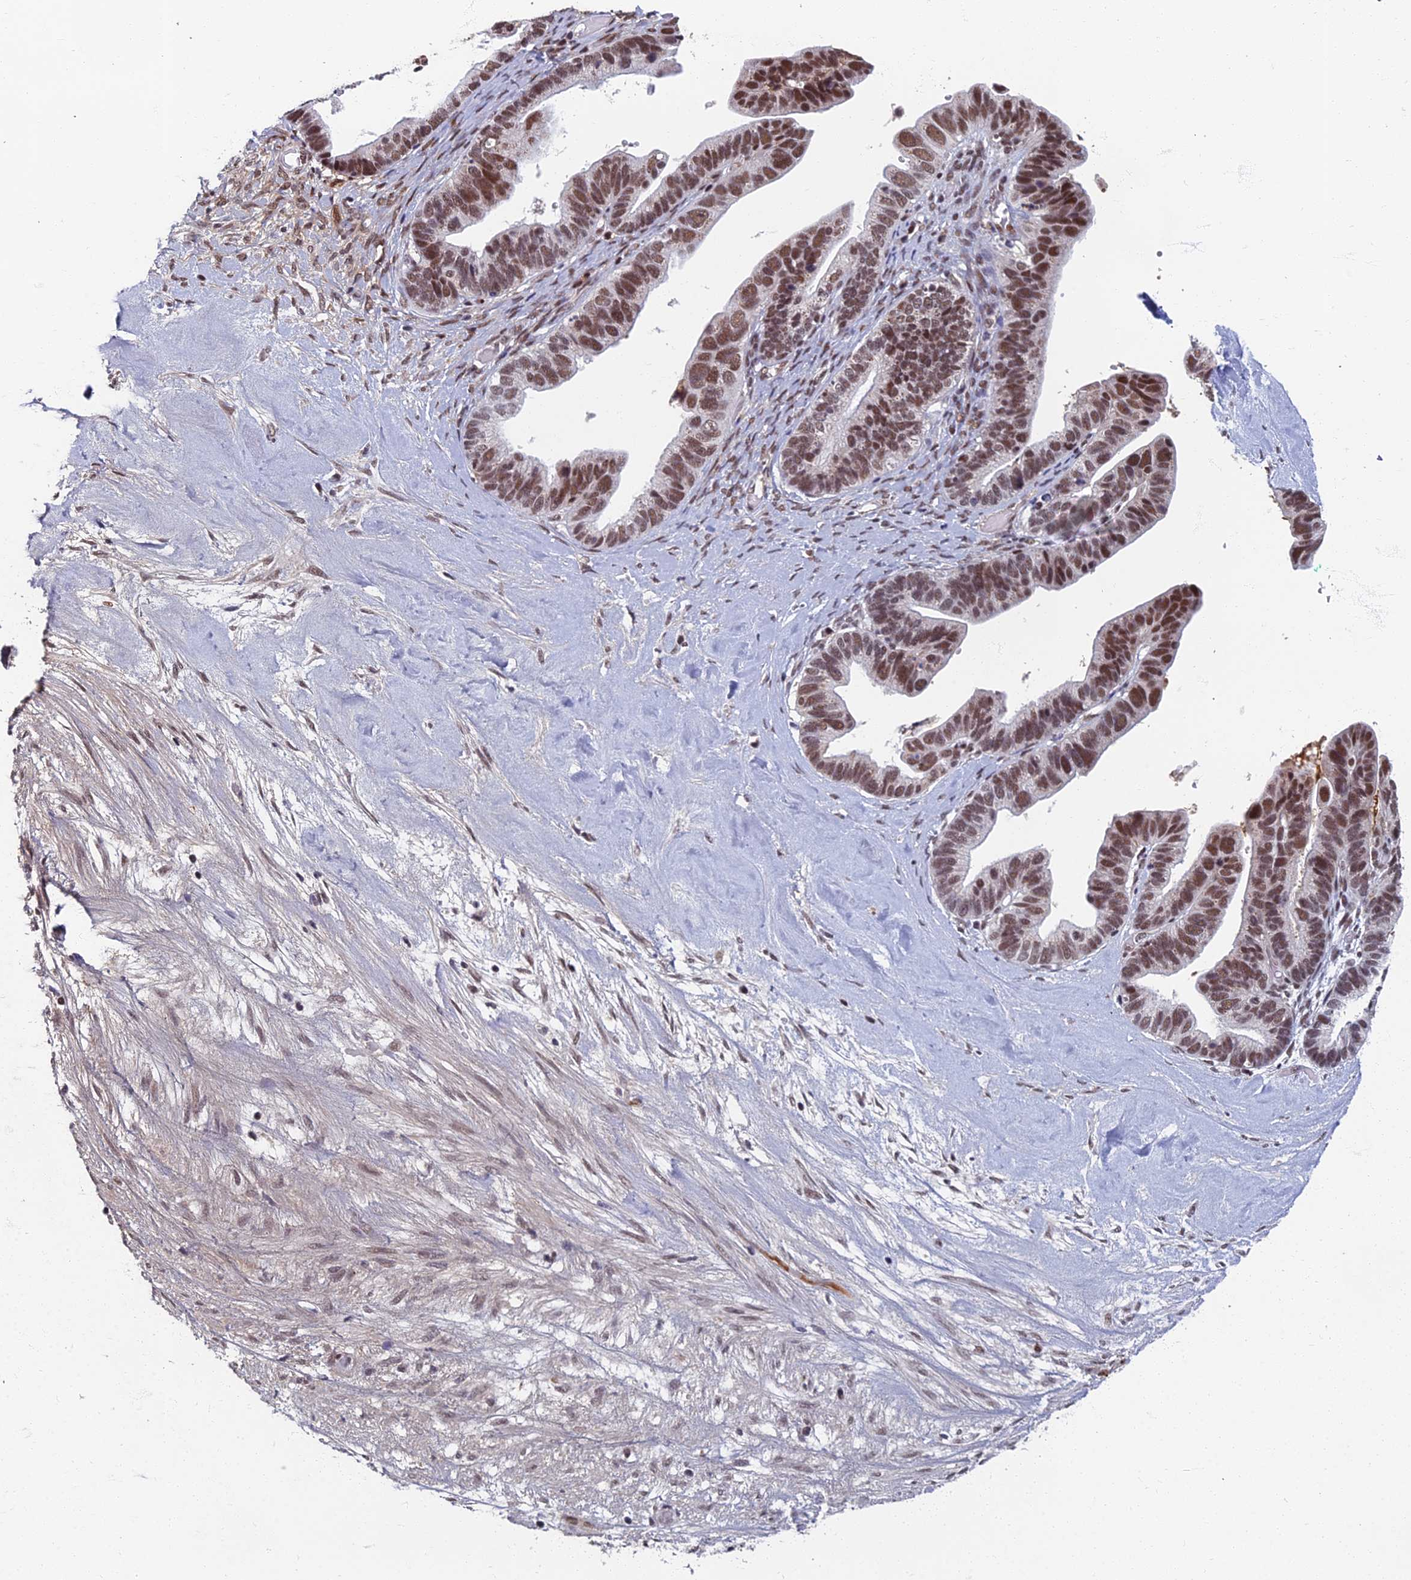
{"staining": {"intensity": "moderate", "quantity": ">75%", "location": "nuclear"}, "tissue": "ovarian cancer", "cell_type": "Tumor cells", "image_type": "cancer", "snomed": [{"axis": "morphology", "description": "Cystadenocarcinoma, serous, NOS"}, {"axis": "topography", "description": "Ovary"}], "caption": "The micrograph displays a brown stain indicating the presence of a protein in the nuclear of tumor cells in ovarian cancer (serous cystadenocarcinoma).", "gene": "TAF13", "patient": {"sex": "female", "age": 56}}